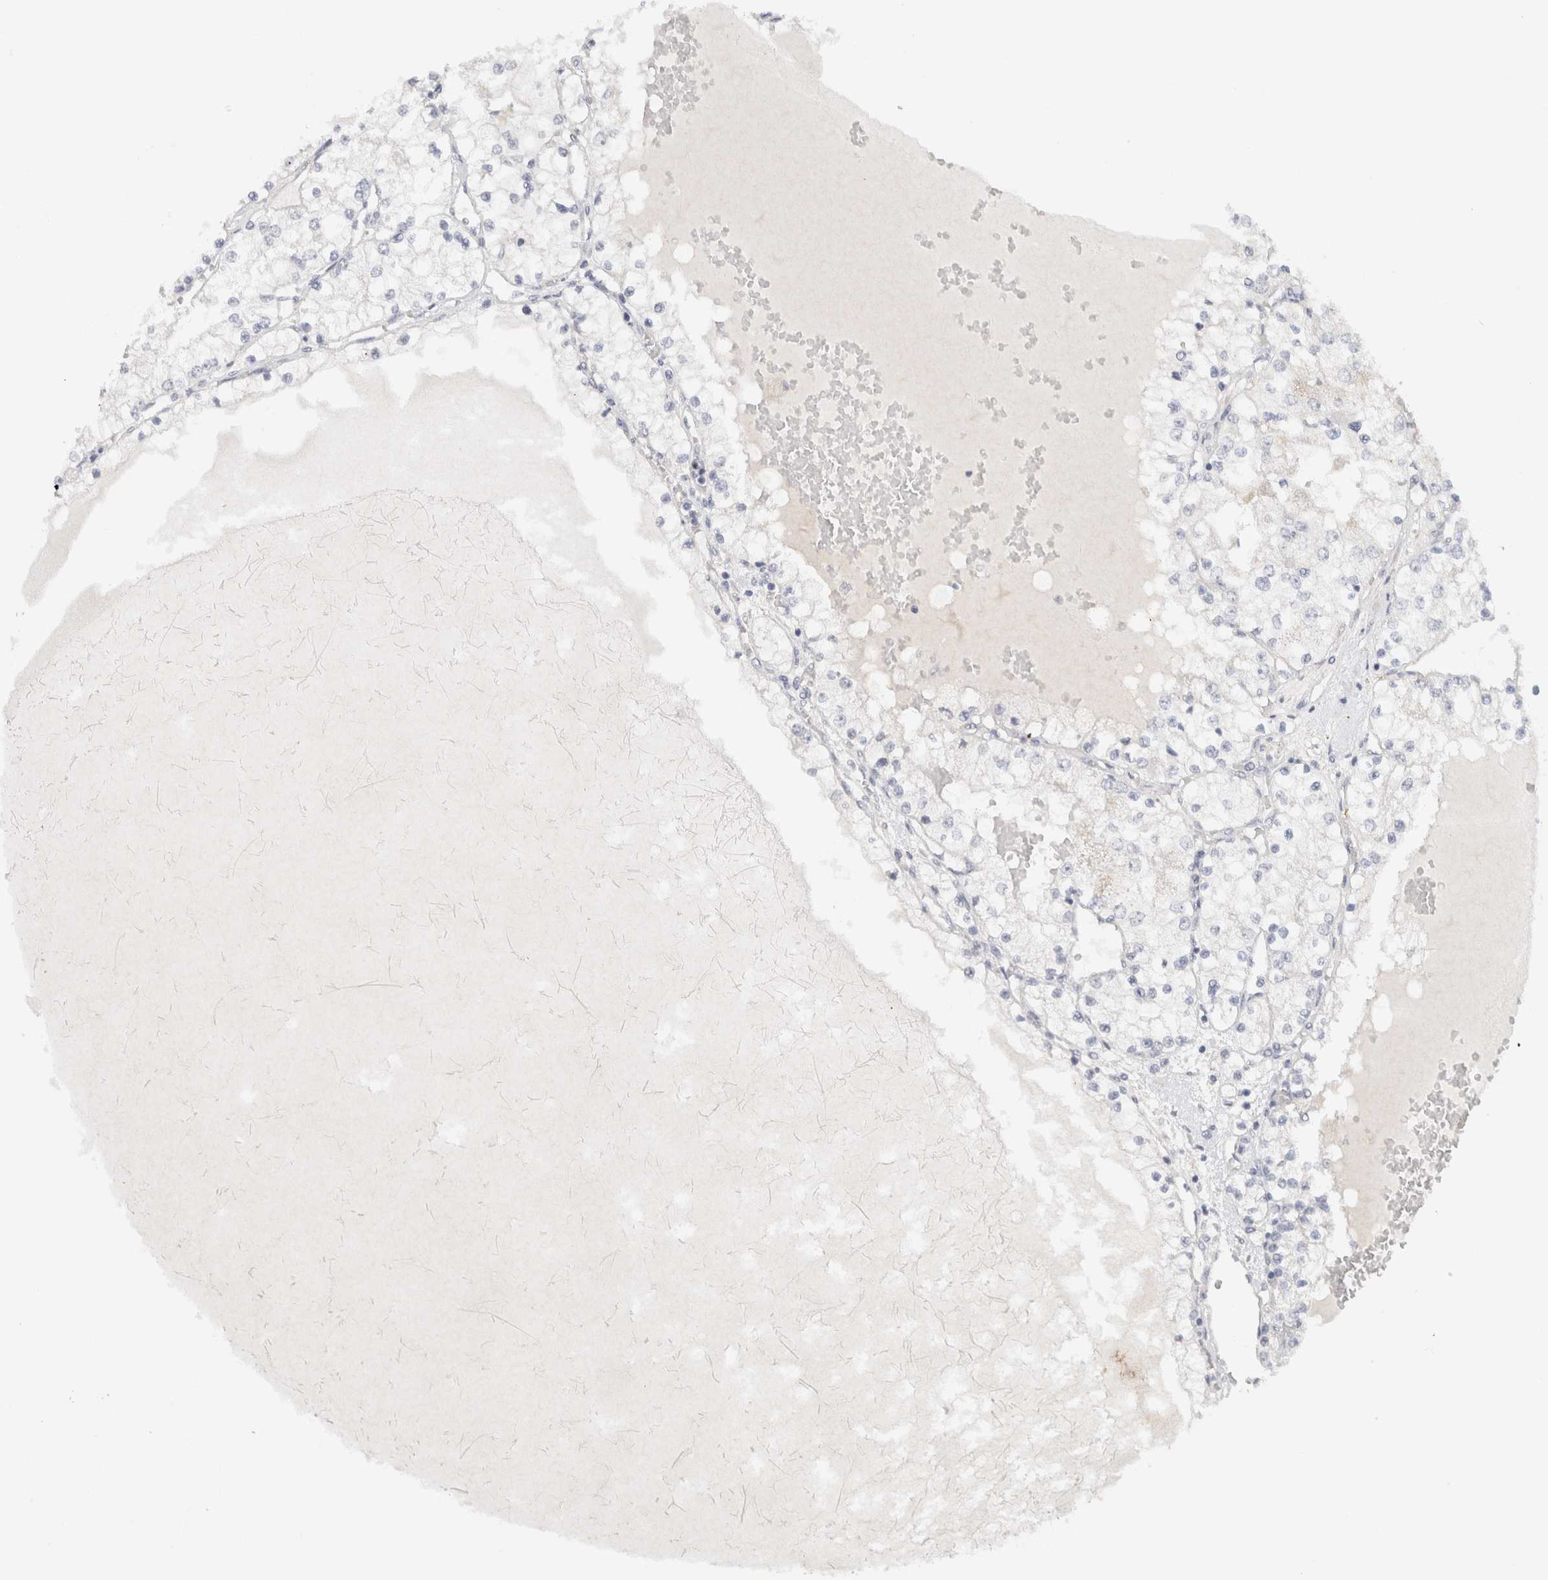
{"staining": {"intensity": "negative", "quantity": "none", "location": "none"}, "tissue": "renal cancer", "cell_type": "Tumor cells", "image_type": "cancer", "snomed": [{"axis": "morphology", "description": "Adenocarcinoma, NOS"}, {"axis": "topography", "description": "Kidney"}], "caption": "Immunohistochemistry (IHC) of renal adenocarcinoma demonstrates no positivity in tumor cells. The staining was performed using DAB (3,3'-diaminobenzidine) to visualize the protein expression in brown, while the nuclei were stained in blue with hematoxylin (Magnification: 20x).", "gene": "CHRM4", "patient": {"sex": "male", "age": 68}}